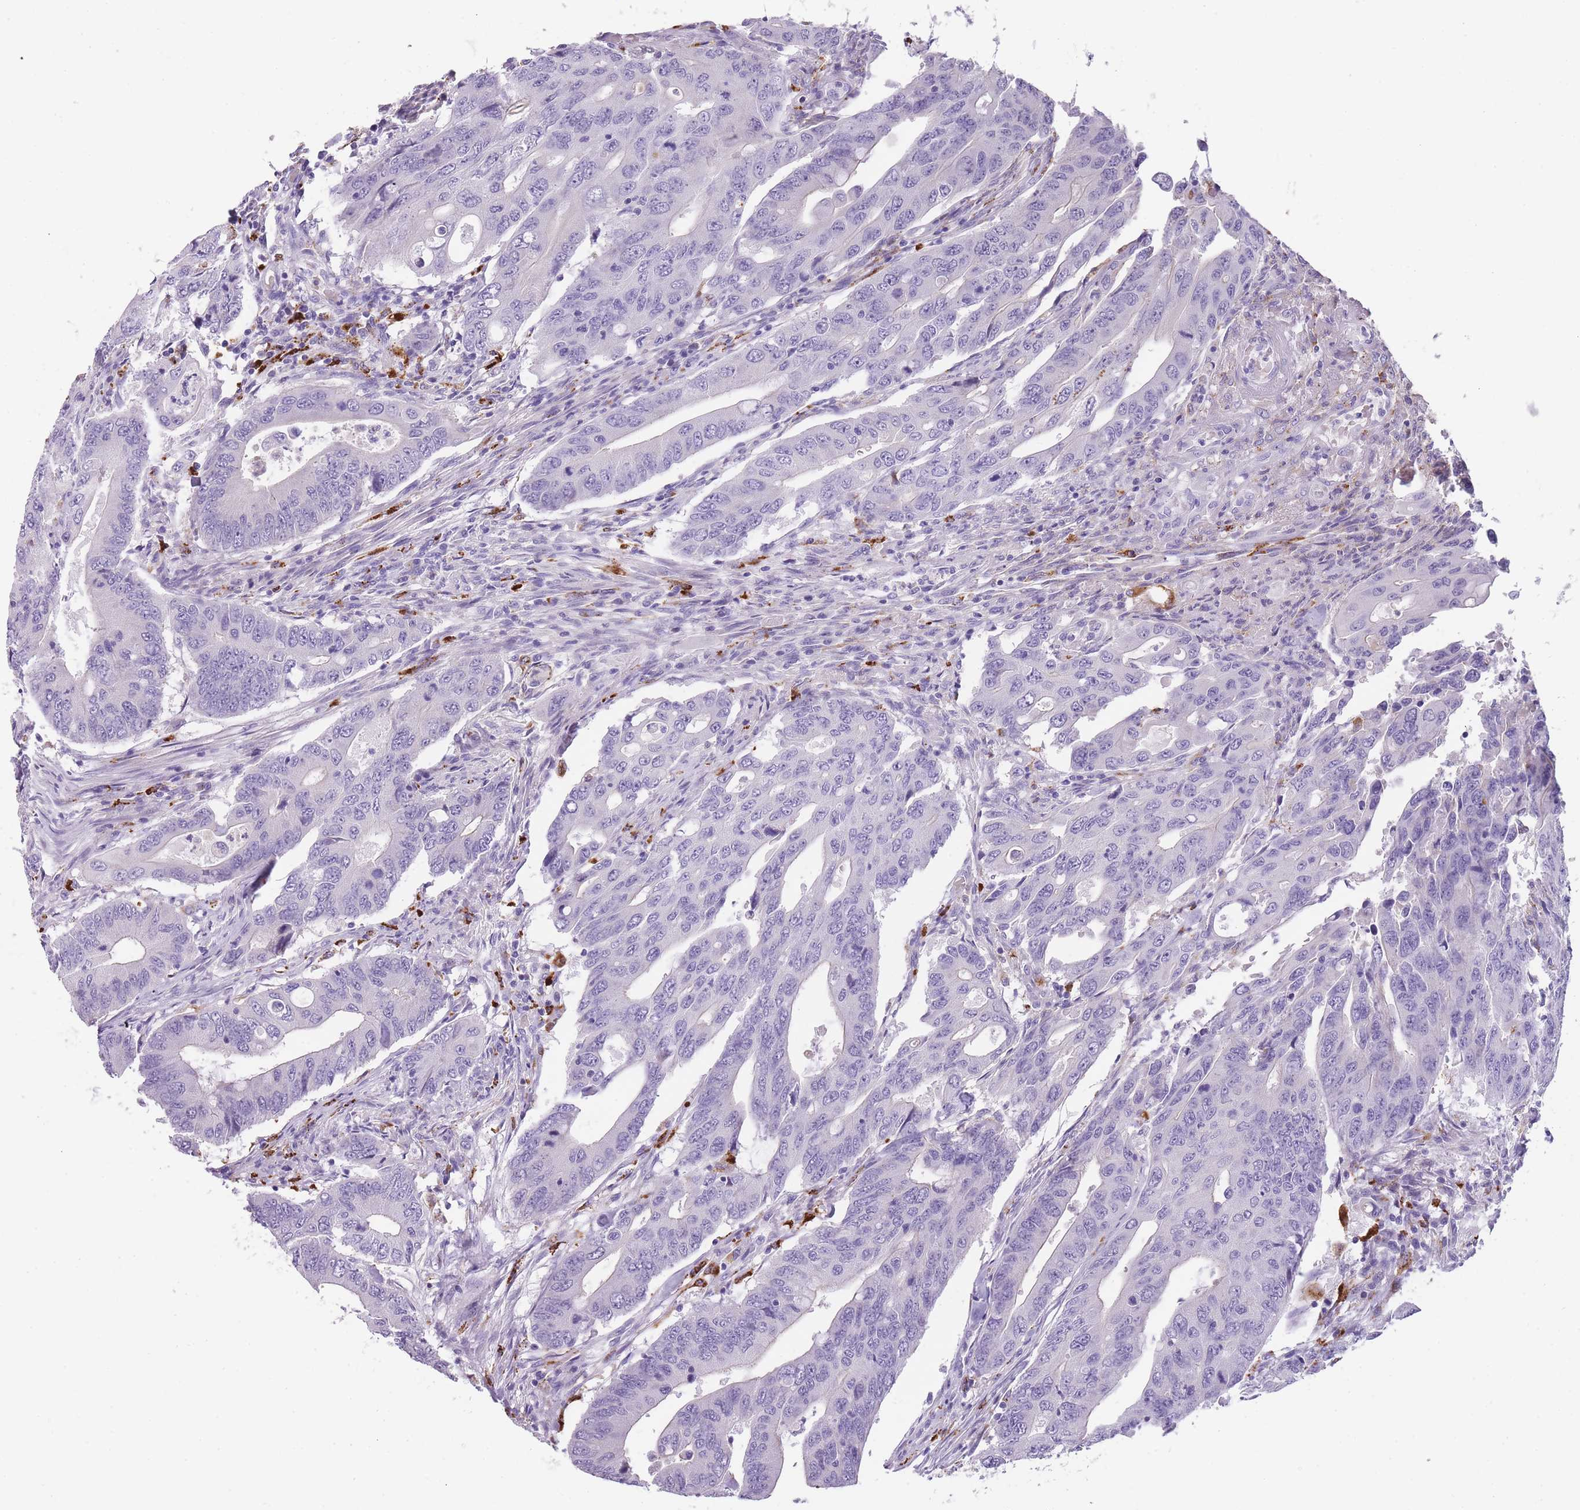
{"staining": {"intensity": "negative", "quantity": "none", "location": "none"}, "tissue": "colorectal cancer", "cell_type": "Tumor cells", "image_type": "cancer", "snomed": [{"axis": "morphology", "description": "Adenocarcinoma, NOS"}, {"axis": "topography", "description": "Colon"}], "caption": "Tumor cells are negative for protein expression in human colorectal cancer.", "gene": "GNAT1", "patient": {"sex": "male", "age": 71}}